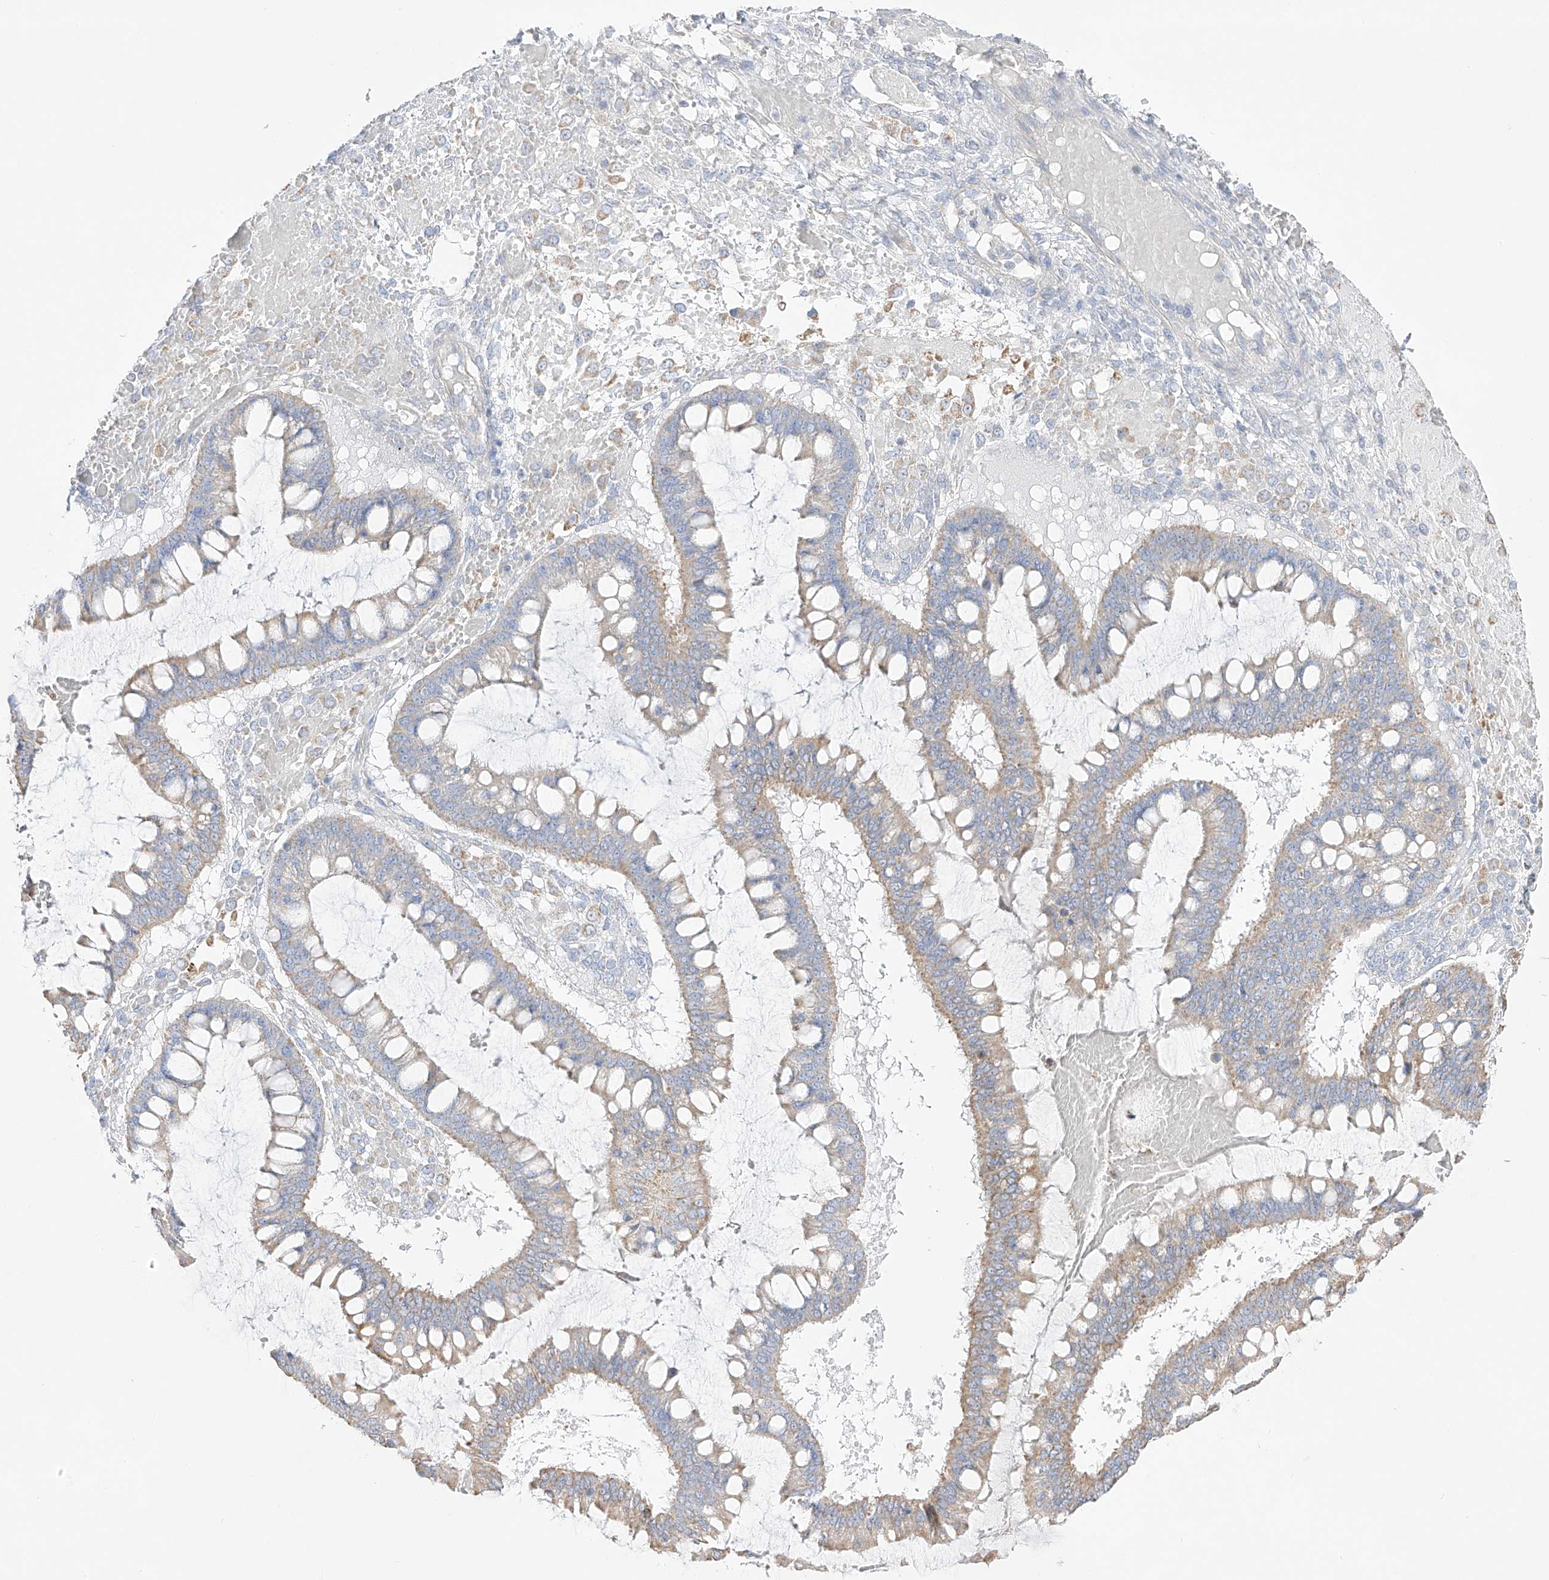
{"staining": {"intensity": "weak", "quantity": ">75%", "location": "cytoplasmic/membranous"}, "tissue": "ovarian cancer", "cell_type": "Tumor cells", "image_type": "cancer", "snomed": [{"axis": "morphology", "description": "Cystadenocarcinoma, mucinous, NOS"}, {"axis": "topography", "description": "Ovary"}], "caption": "DAB (3,3'-diaminobenzidine) immunohistochemical staining of ovarian mucinous cystadenocarcinoma exhibits weak cytoplasmic/membranous protein positivity in approximately >75% of tumor cells.", "gene": "RCHY1", "patient": {"sex": "female", "age": 73}}